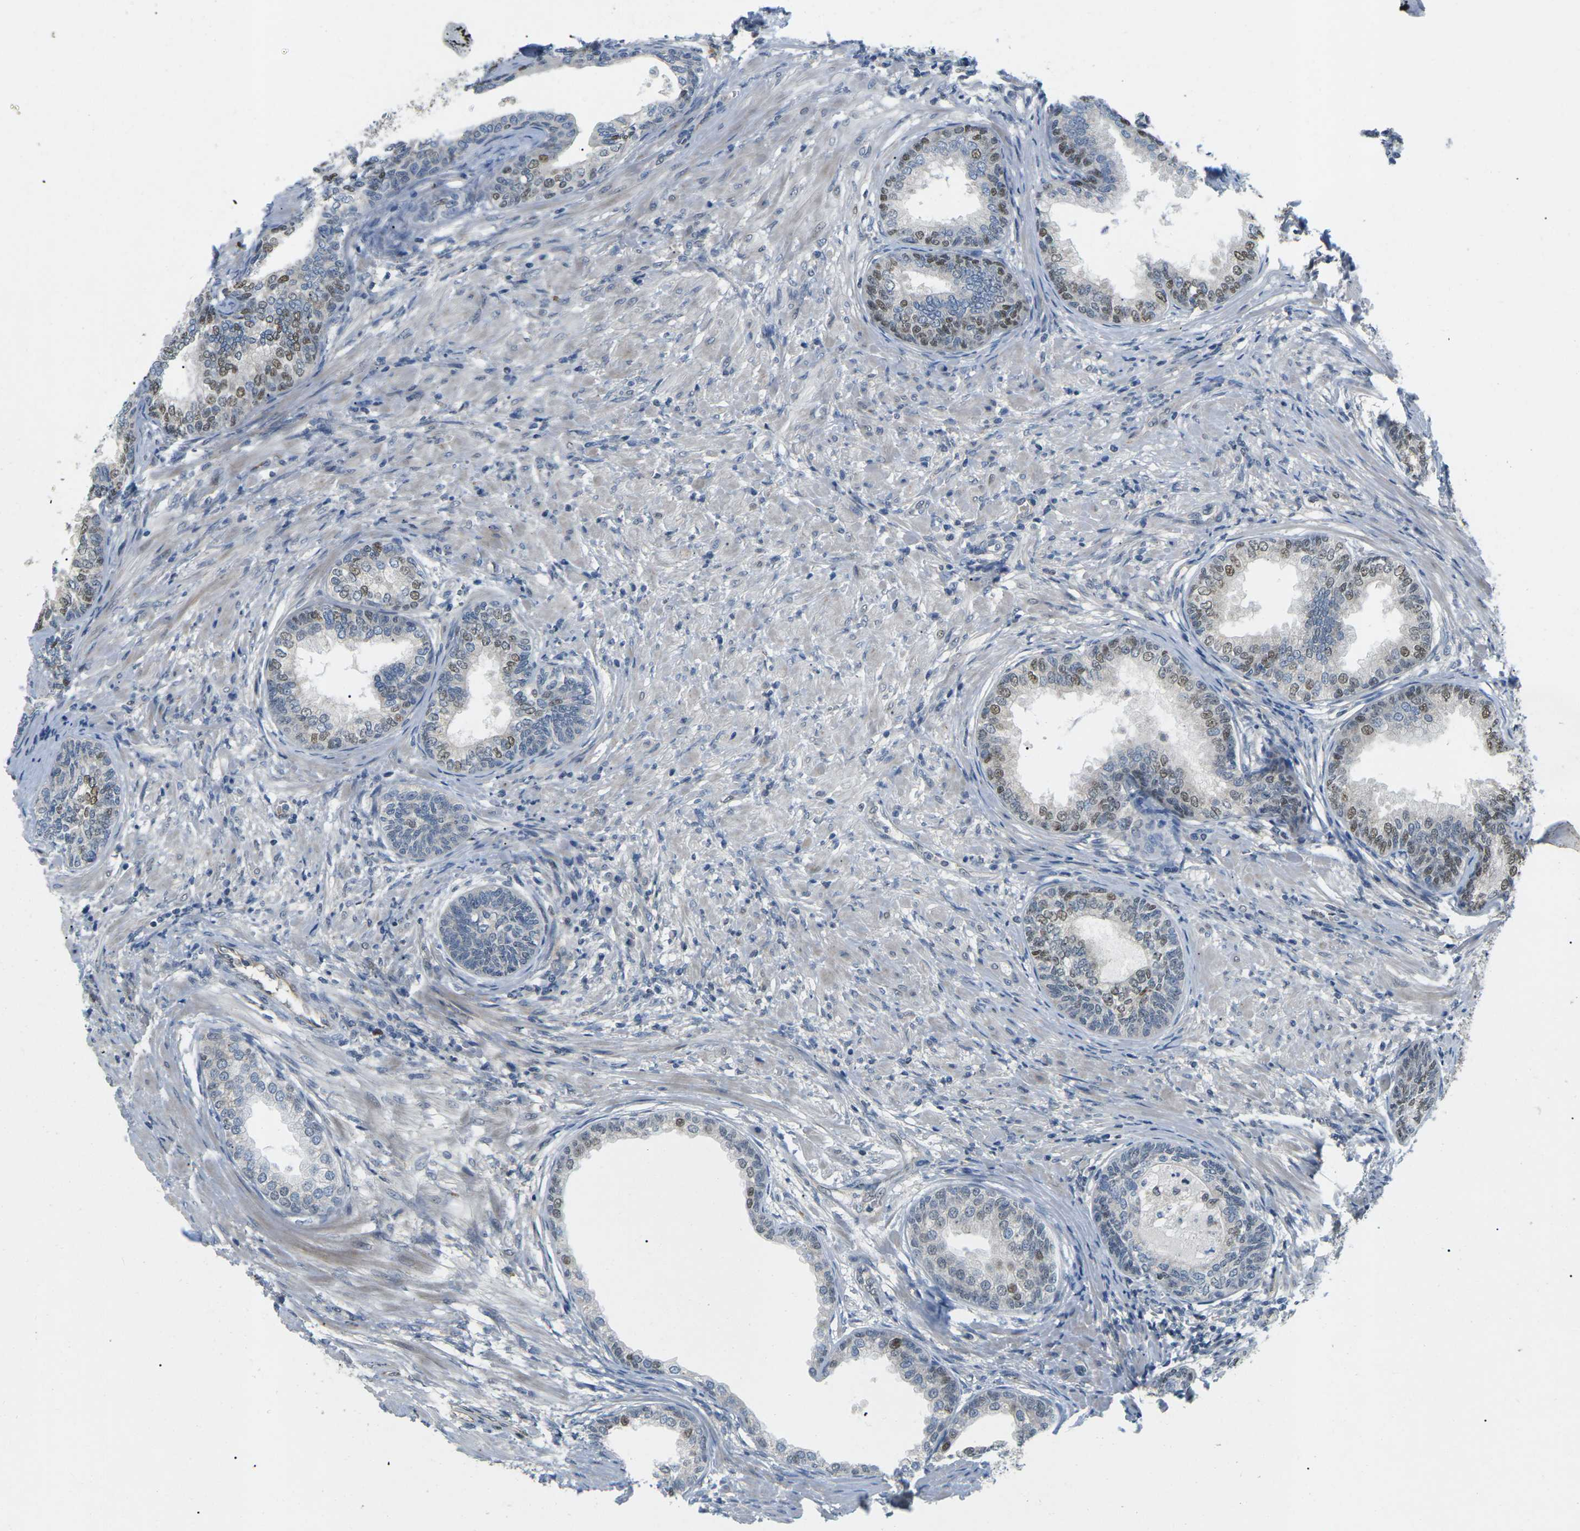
{"staining": {"intensity": "moderate", "quantity": "25%-75%", "location": "nuclear"}, "tissue": "prostate", "cell_type": "Glandular cells", "image_type": "normal", "snomed": [{"axis": "morphology", "description": "Normal tissue, NOS"}, {"axis": "topography", "description": "Prostate"}], "caption": "Protein staining exhibits moderate nuclear positivity in about 25%-75% of glandular cells in unremarkable prostate.", "gene": "ERBB4", "patient": {"sex": "male", "age": 76}}